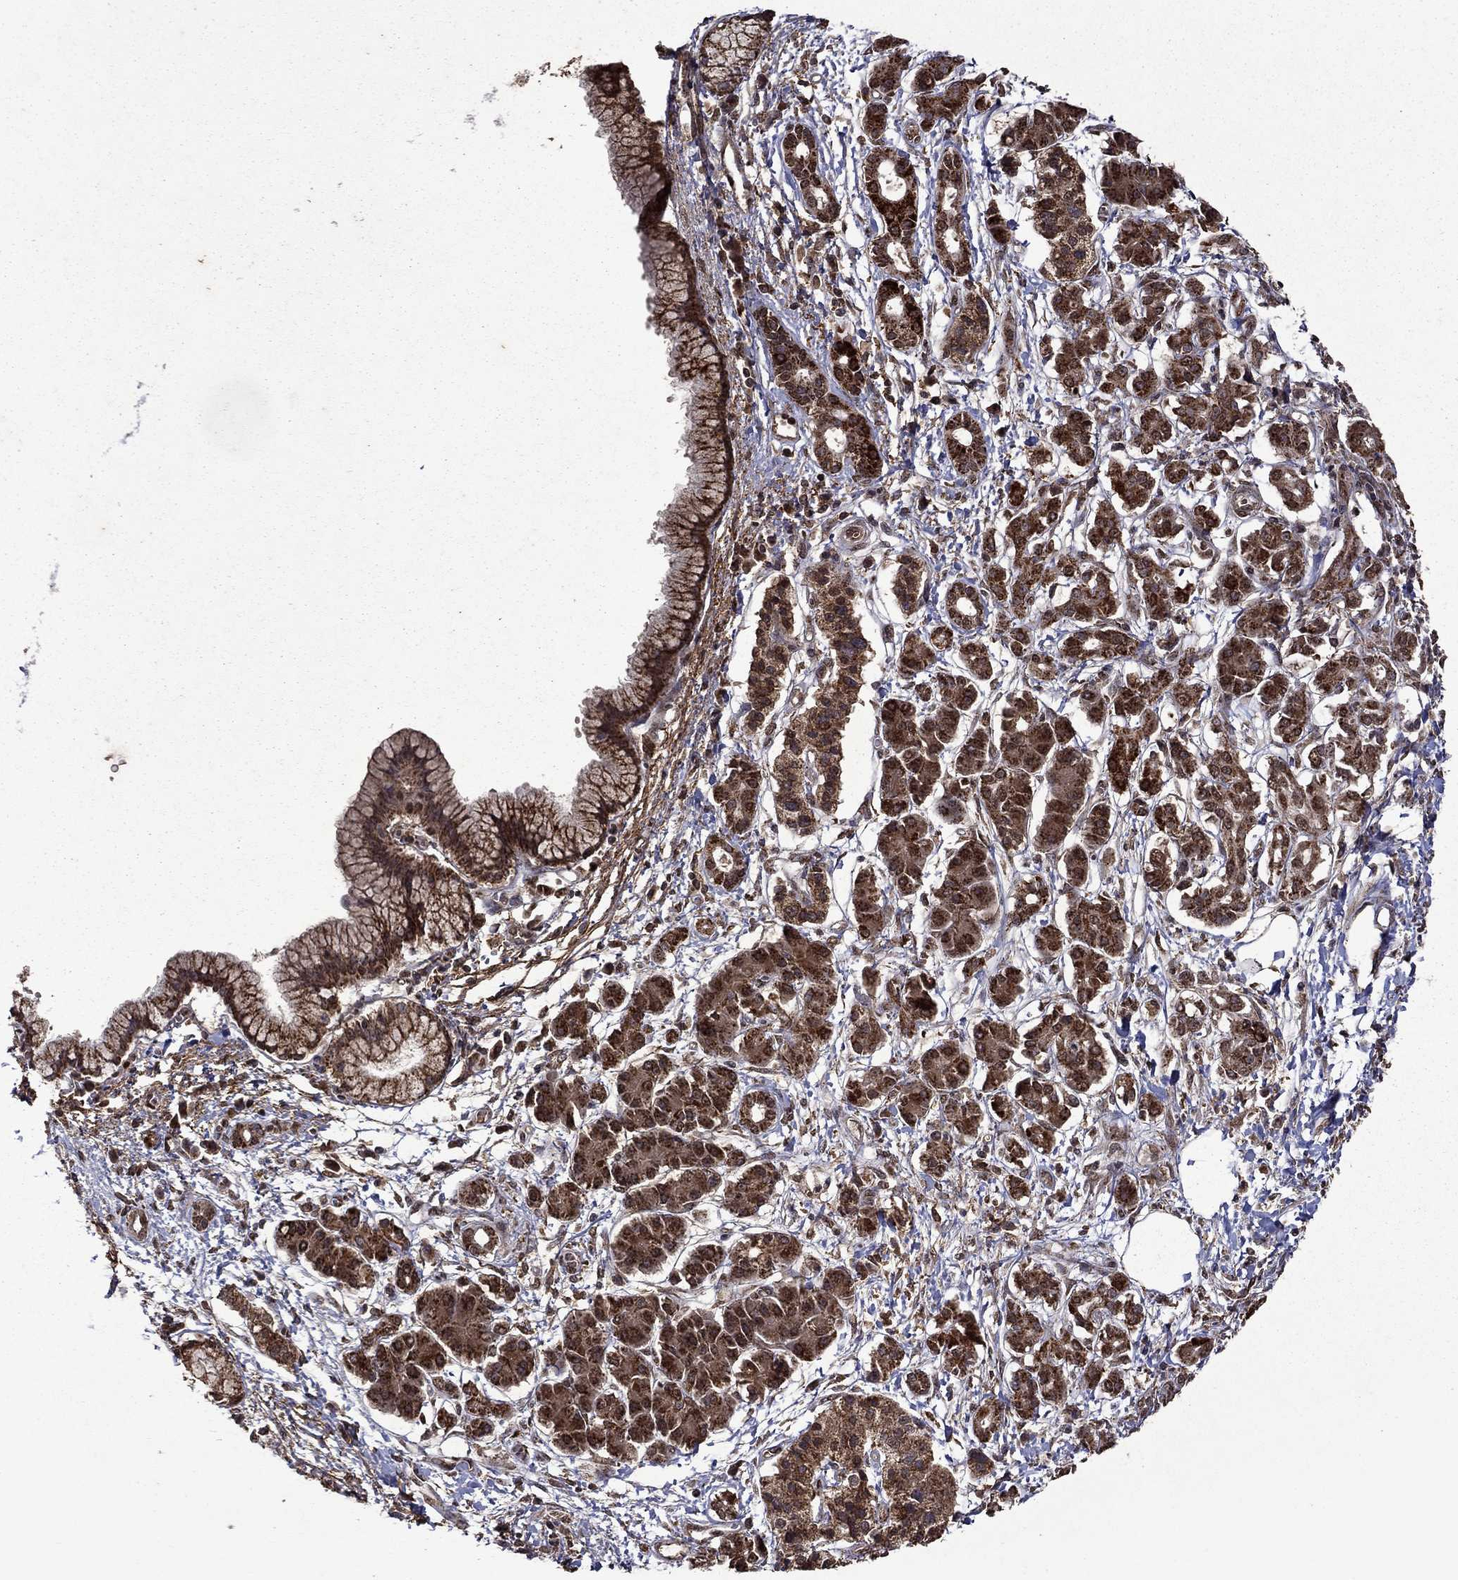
{"staining": {"intensity": "strong", "quantity": ">75%", "location": "cytoplasmic/membranous,nuclear"}, "tissue": "pancreatic cancer", "cell_type": "Tumor cells", "image_type": "cancer", "snomed": [{"axis": "morphology", "description": "Adenocarcinoma, NOS"}, {"axis": "topography", "description": "Pancreas"}], "caption": "Protein analysis of pancreatic adenocarcinoma tissue displays strong cytoplasmic/membranous and nuclear expression in about >75% of tumor cells. The protein of interest is shown in brown color, while the nuclei are stained blue.", "gene": "ITM2B", "patient": {"sex": "male", "age": 72}}